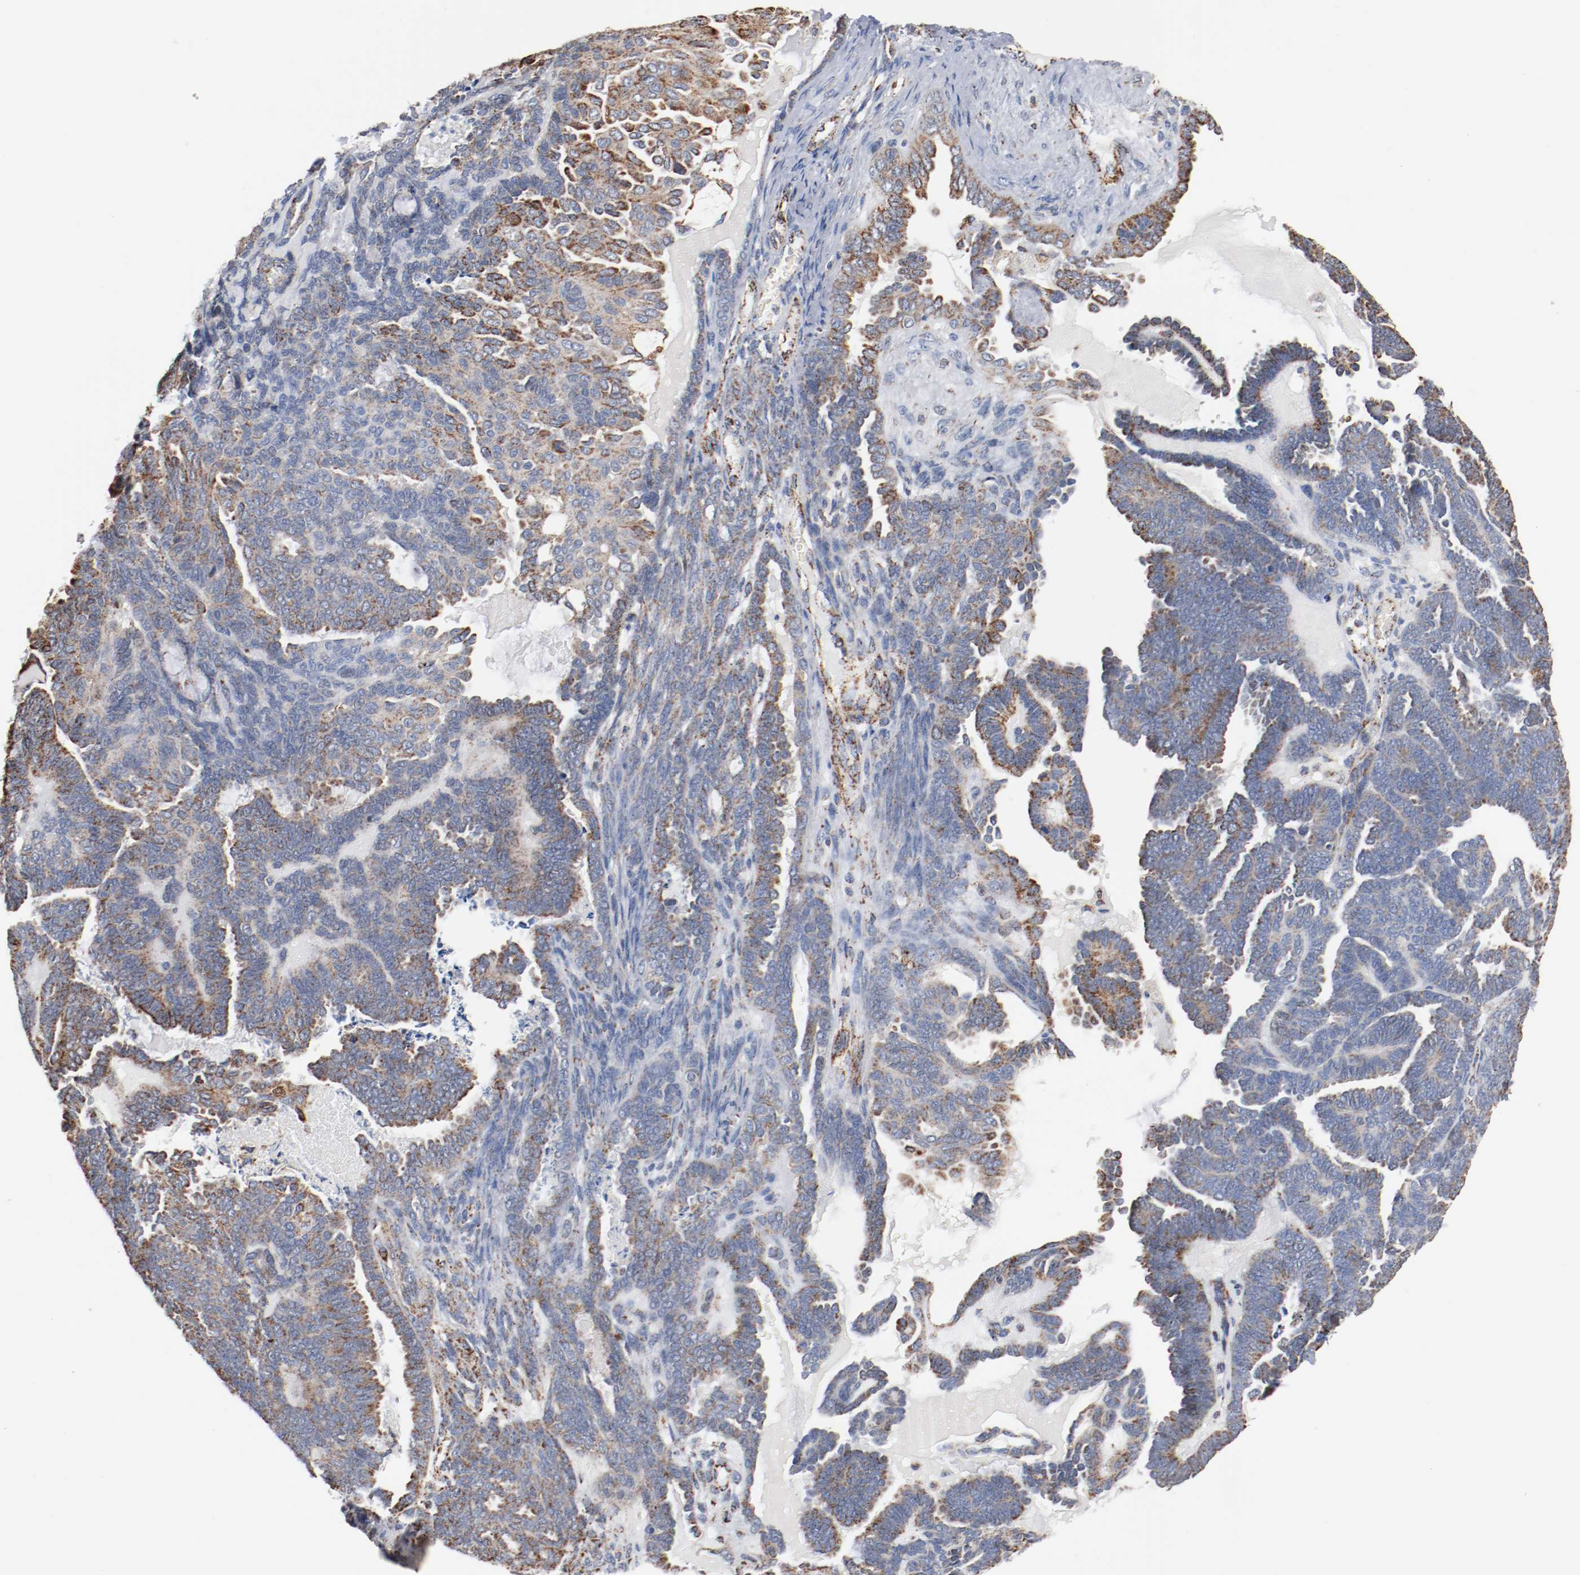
{"staining": {"intensity": "moderate", "quantity": "25%-75%", "location": "cytoplasmic/membranous"}, "tissue": "endometrial cancer", "cell_type": "Tumor cells", "image_type": "cancer", "snomed": [{"axis": "morphology", "description": "Neoplasm, malignant, NOS"}, {"axis": "topography", "description": "Endometrium"}], "caption": "The photomicrograph exhibits staining of endometrial malignant neoplasm, revealing moderate cytoplasmic/membranous protein staining (brown color) within tumor cells. Immunohistochemistry stains the protein of interest in brown and the nuclei are stained blue.", "gene": "NDUFS4", "patient": {"sex": "female", "age": 74}}